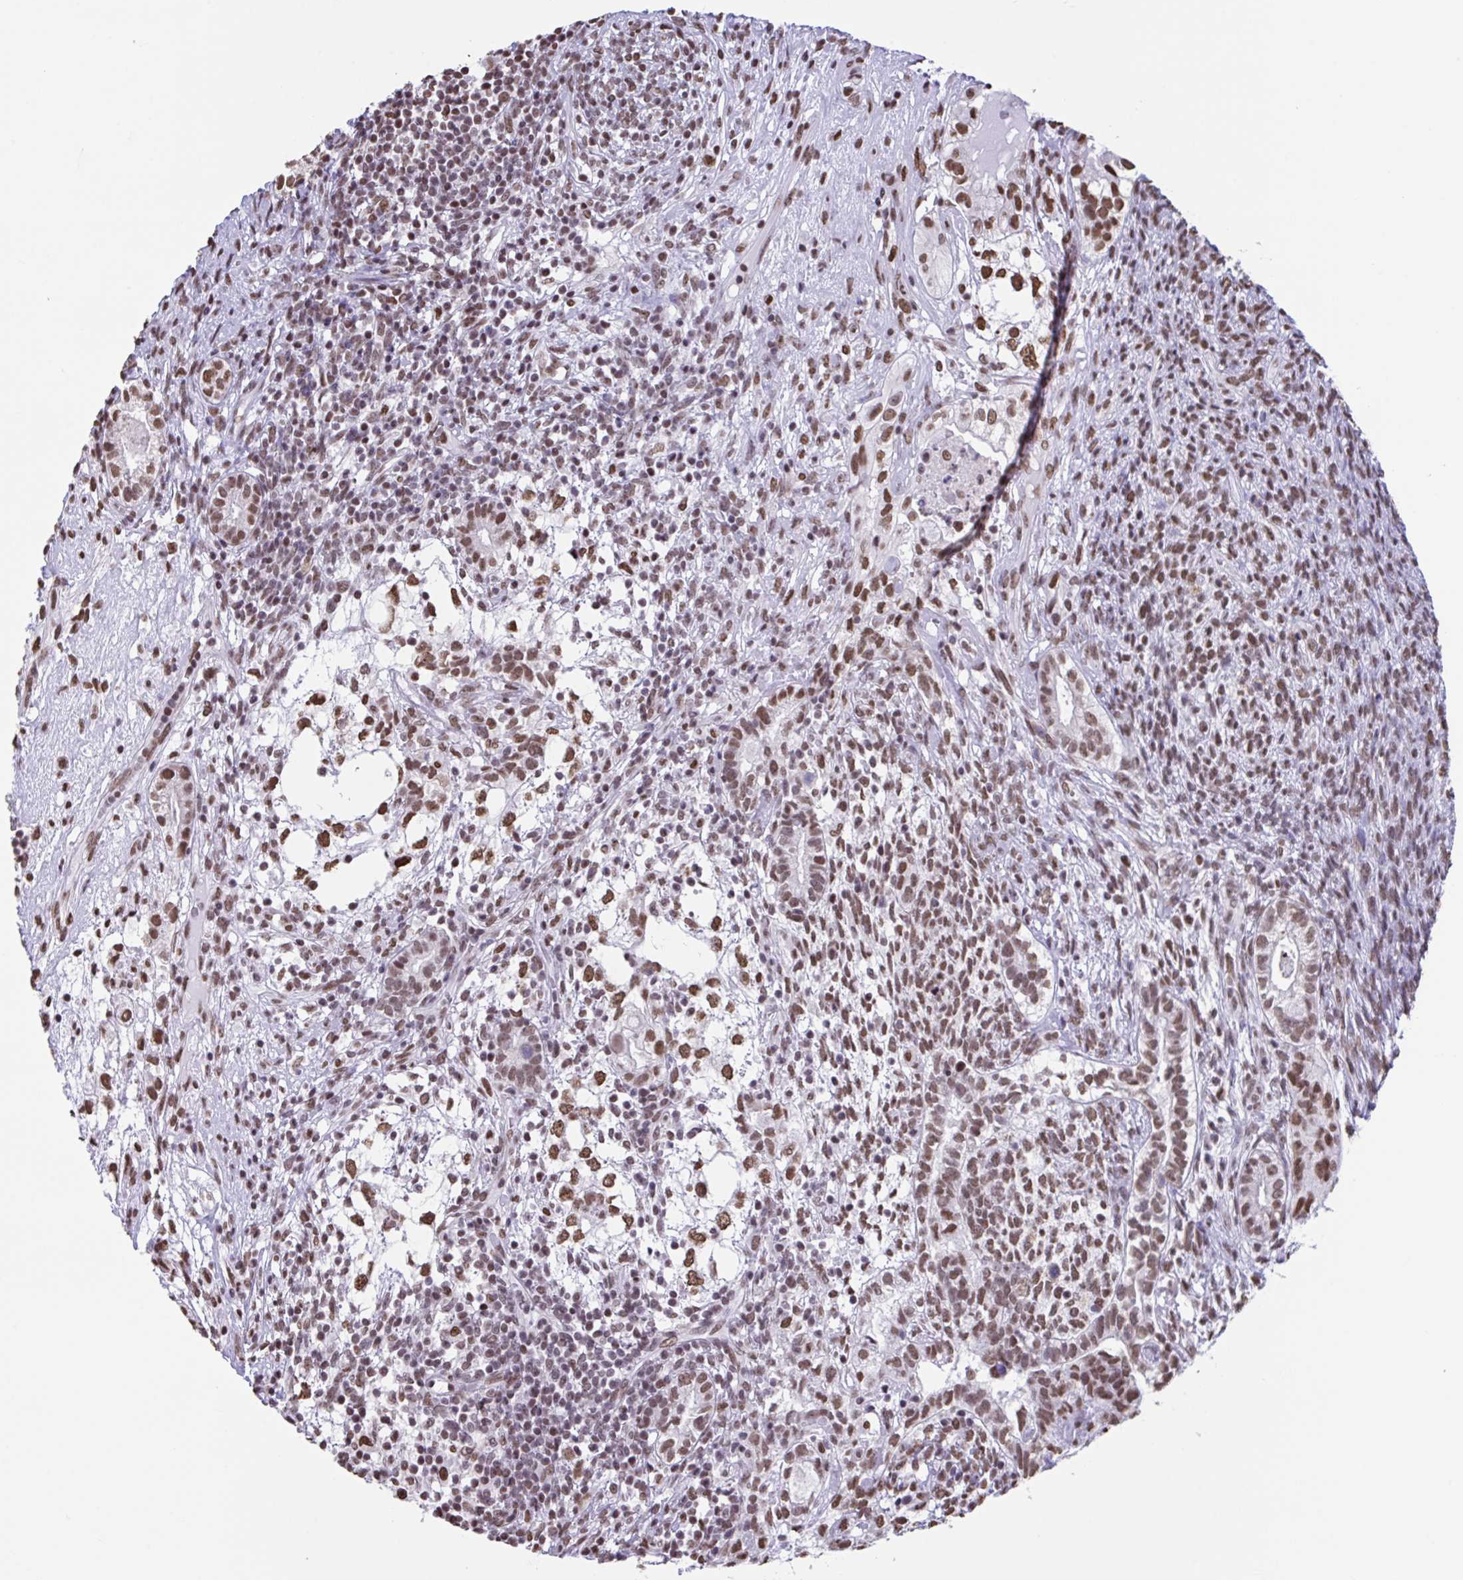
{"staining": {"intensity": "moderate", "quantity": ">75%", "location": "nuclear"}, "tissue": "testis cancer", "cell_type": "Tumor cells", "image_type": "cancer", "snomed": [{"axis": "morphology", "description": "Seminoma, NOS"}, {"axis": "morphology", "description": "Carcinoma, Embryonal, NOS"}, {"axis": "topography", "description": "Testis"}], "caption": "The micrograph demonstrates immunohistochemical staining of testis cancer (embryonal carcinoma). There is moderate nuclear expression is seen in approximately >75% of tumor cells.", "gene": "HNRNPDL", "patient": {"sex": "male", "age": 41}}